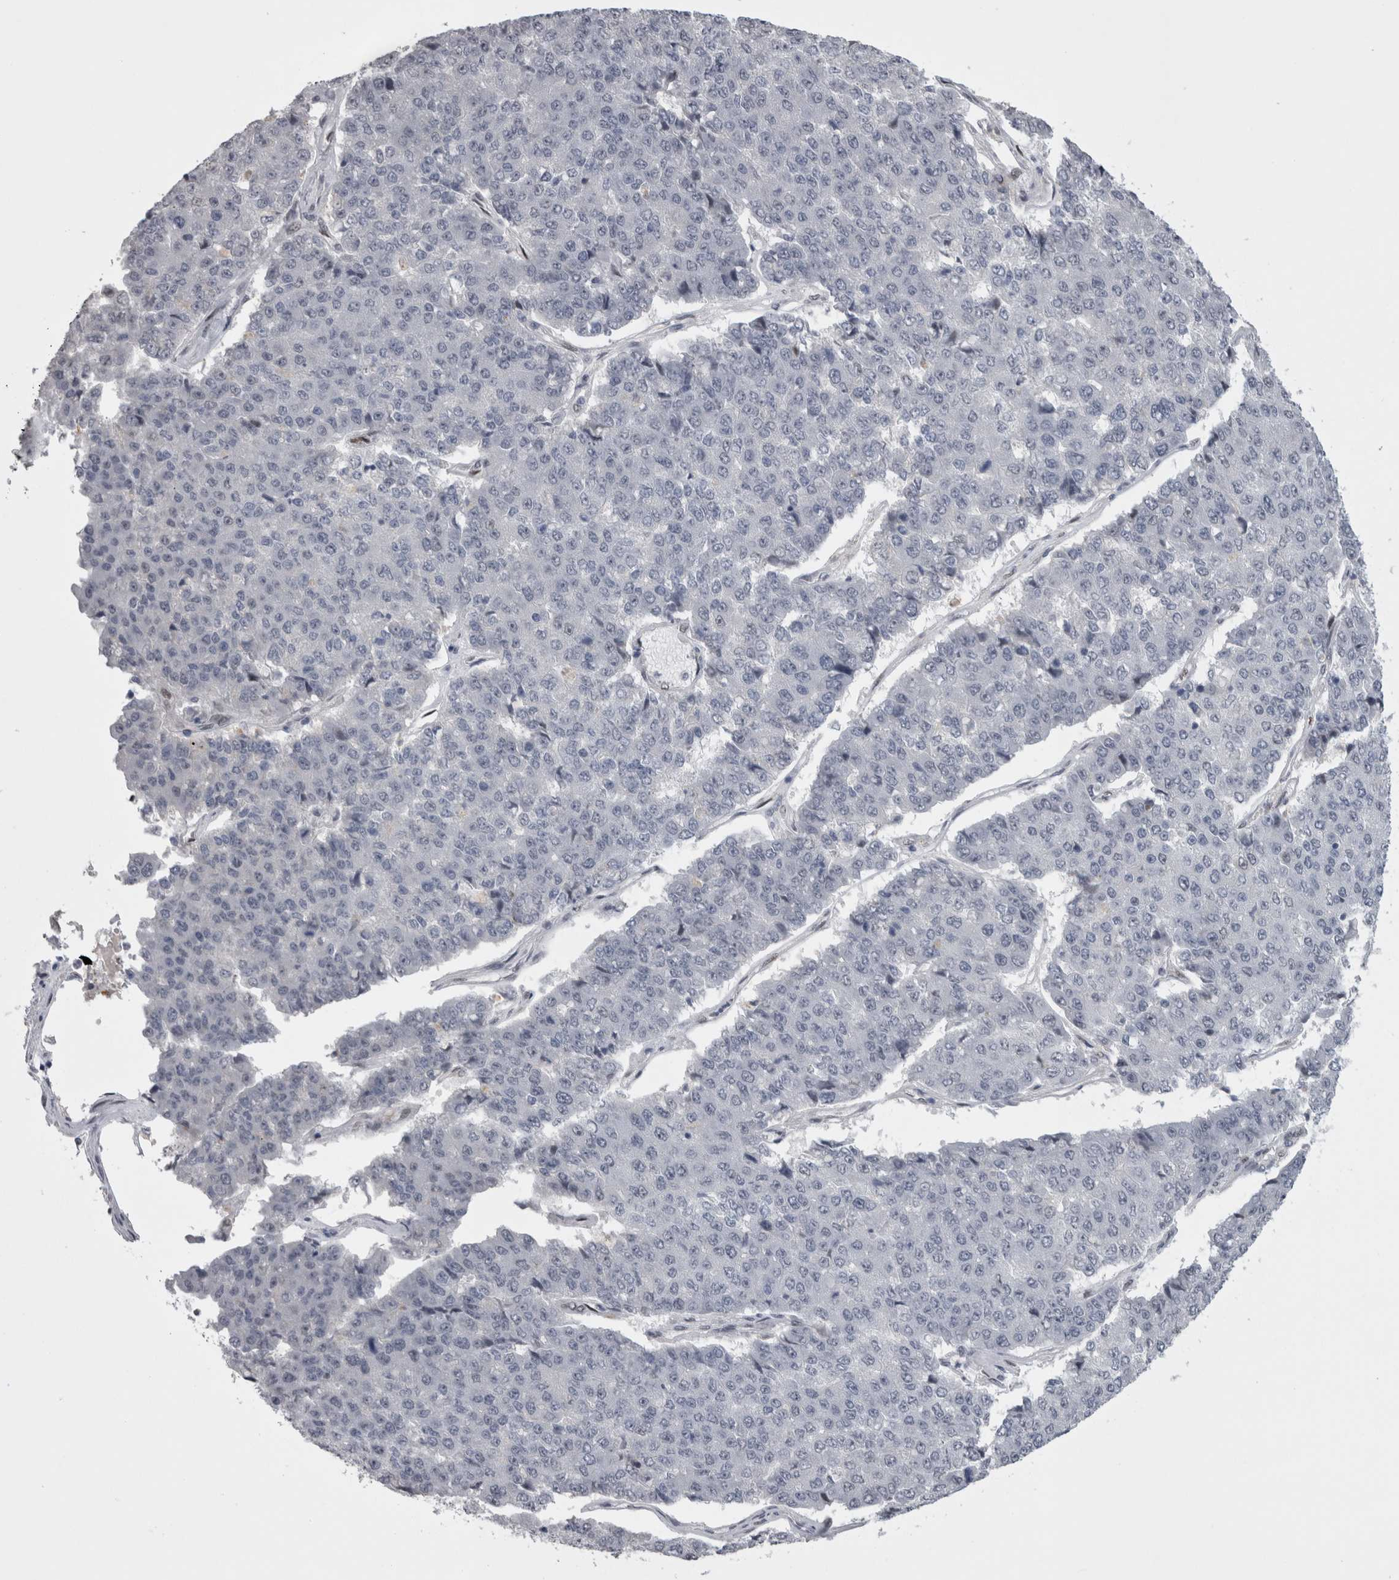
{"staining": {"intensity": "negative", "quantity": "none", "location": "none"}, "tissue": "pancreatic cancer", "cell_type": "Tumor cells", "image_type": "cancer", "snomed": [{"axis": "morphology", "description": "Adenocarcinoma, NOS"}, {"axis": "topography", "description": "Pancreas"}], "caption": "Immunohistochemistry (IHC) of pancreatic adenocarcinoma displays no expression in tumor cells.", "gene": "C1orf54", "patient": {"sex": "male", "age": 50}}